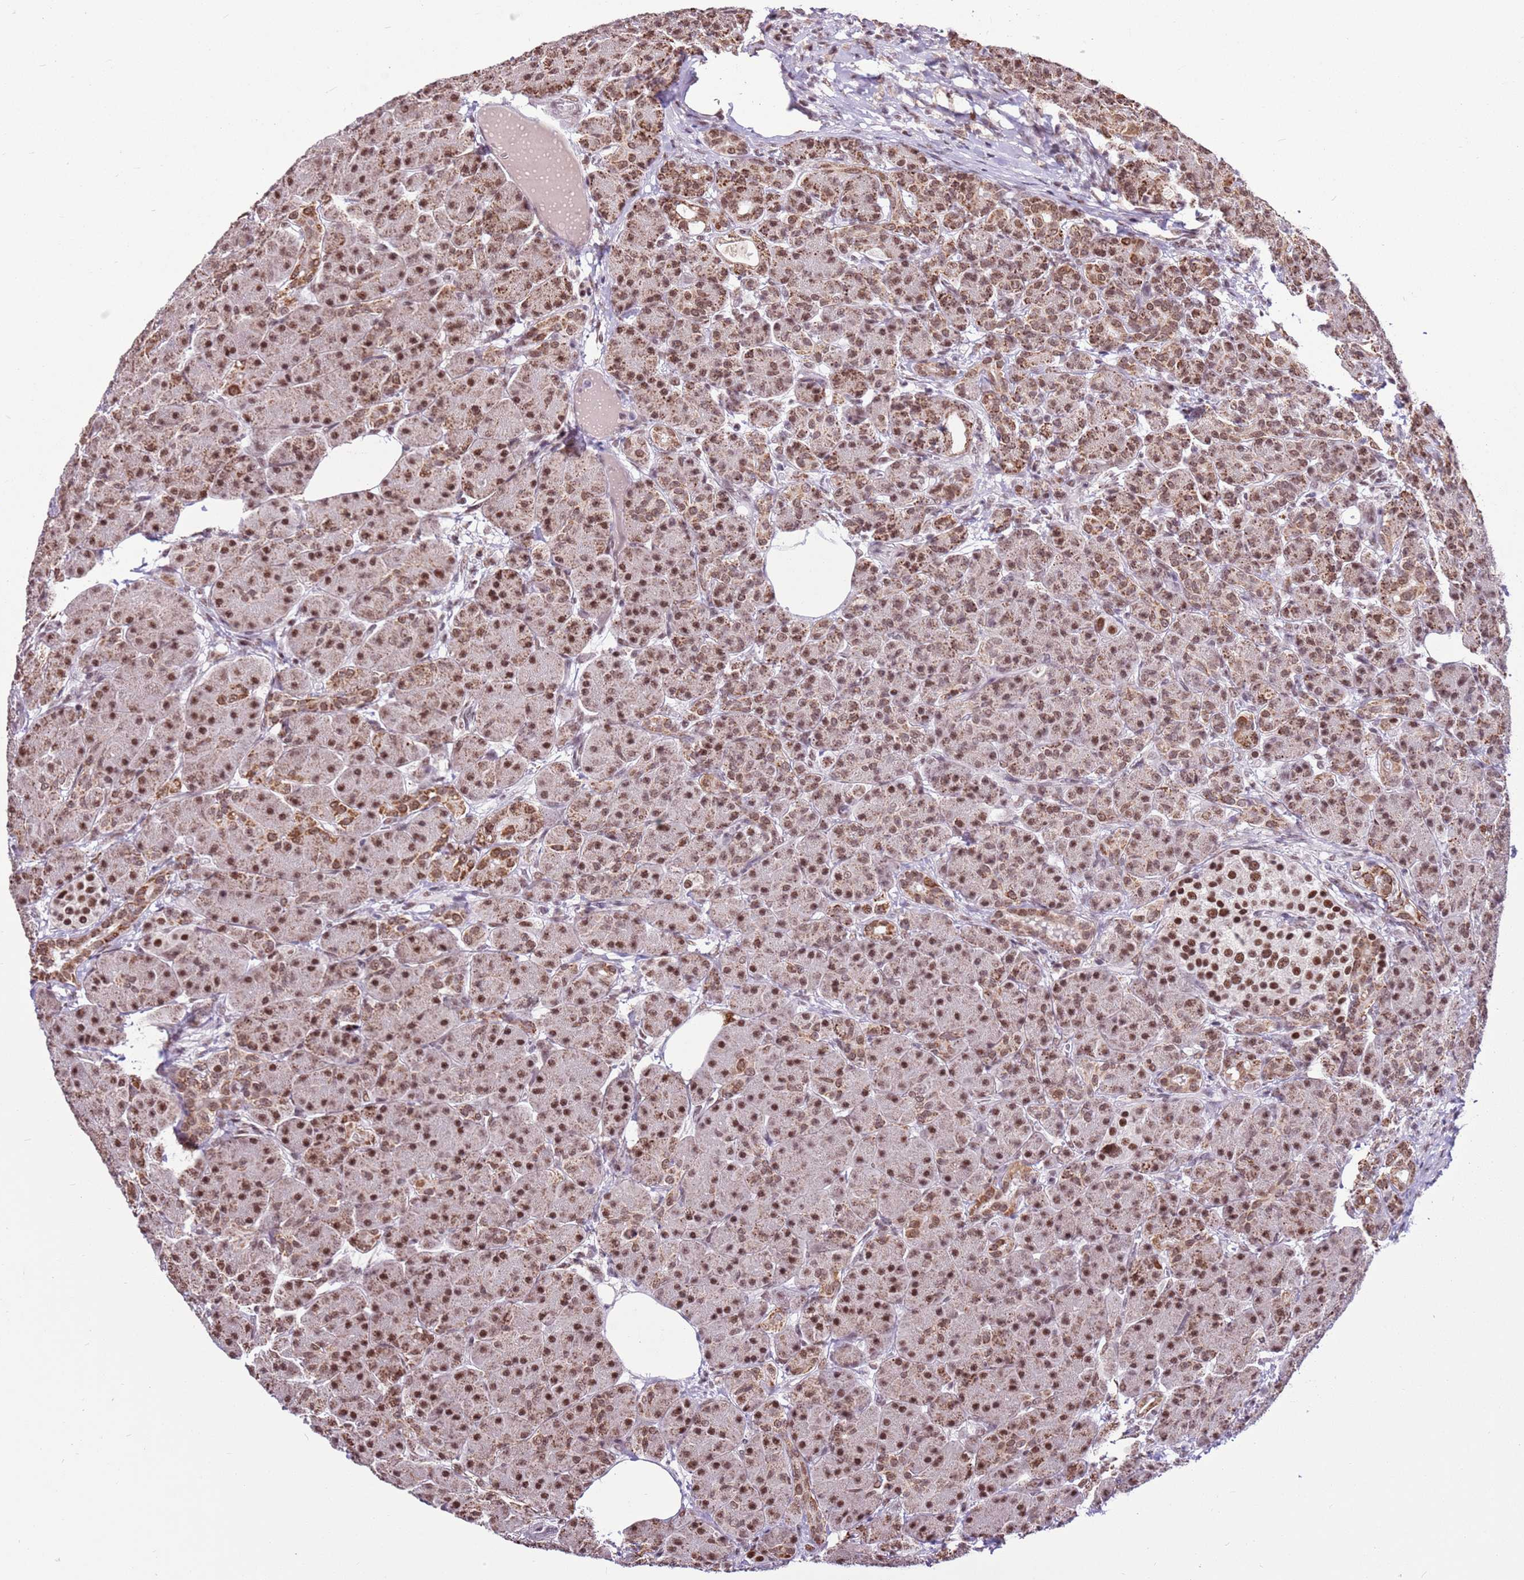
{"staining": {"intensity": "strong", "quantity": ">75%", "location": "cytoplasmic/membranous,nuclear"}, "tissue": "pancreas", "cell_type": "Exocrine glandular cells", "image_type": "normal", "snomed": [{"axis": "morphology", "description": "Normal tissue, NOS"}, {"axis": "topography", "description": "Pancreas"}], "caption": "Protein staining of normal pancreas demonstrates strong cytoplasmic/membranous,nuclear staining in approximately >75% of exocrine glandular cells.", "gene": "AKAP8L", "patient": {"sex": "male", "age": 63}}